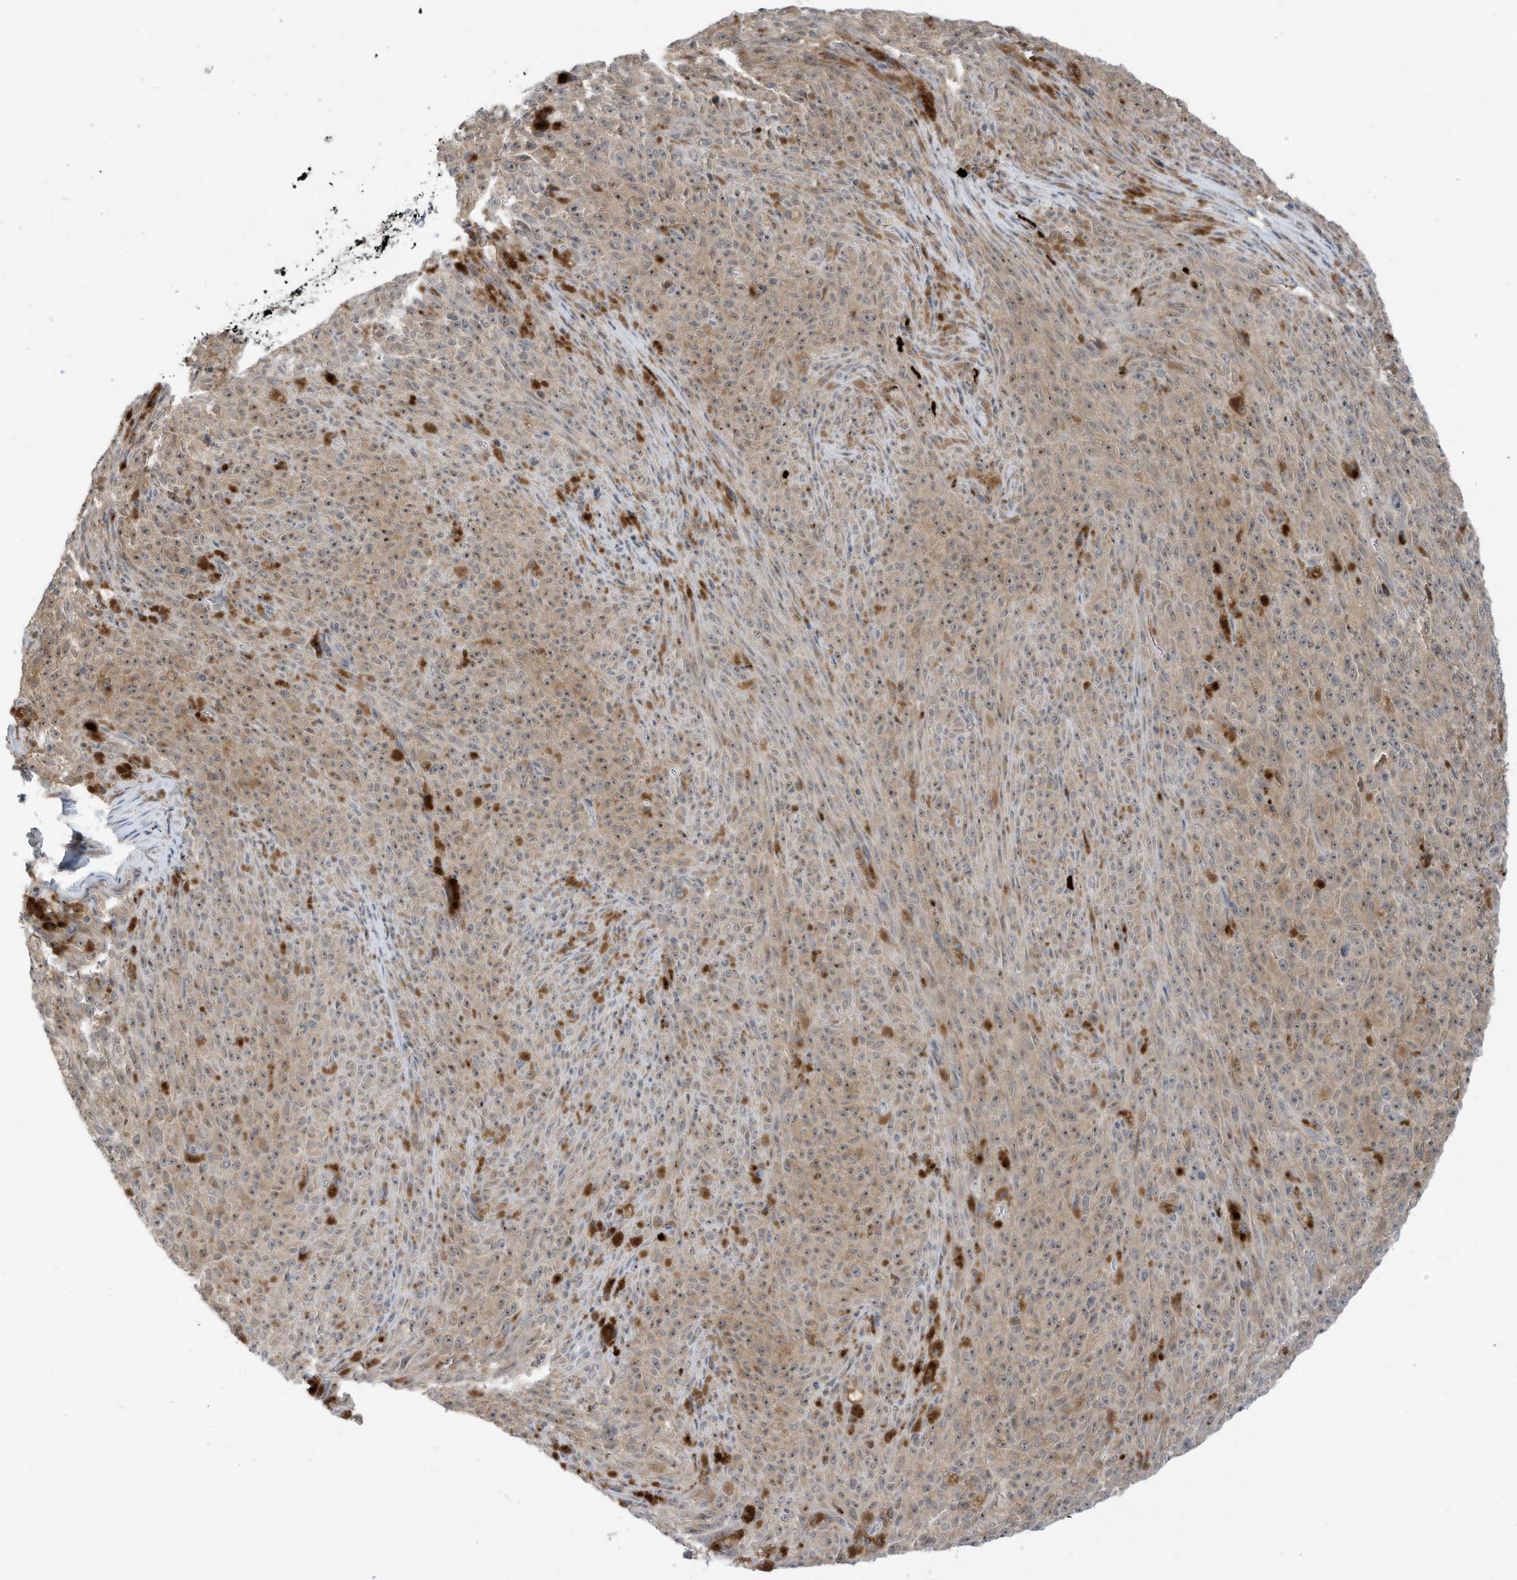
{"staining": {"intensity": "weak", "quantity": "25%-75%", "location": "cytoplasmic/membranous"}, "tissue": "melanoma", "cell_type": "Tumor cells", "image_type": "cancer", "snomed": [{"axis": "morphology", "description": "Malignant melanoma, NOS"}, {"axis": "topography", "description": "Skin"}], "caption": "IHC micrograph of neoplastic tissue: human melanoma stained using immunohistochemistry reveals low levels of weak protein expression localized specifically in the cytoplasmic/membranous of tumor cells, appearing as a cytoplasmic/membranous brown color.", "gene": "CNKSR1", "patient": {"sex": "female", "age": 82}}